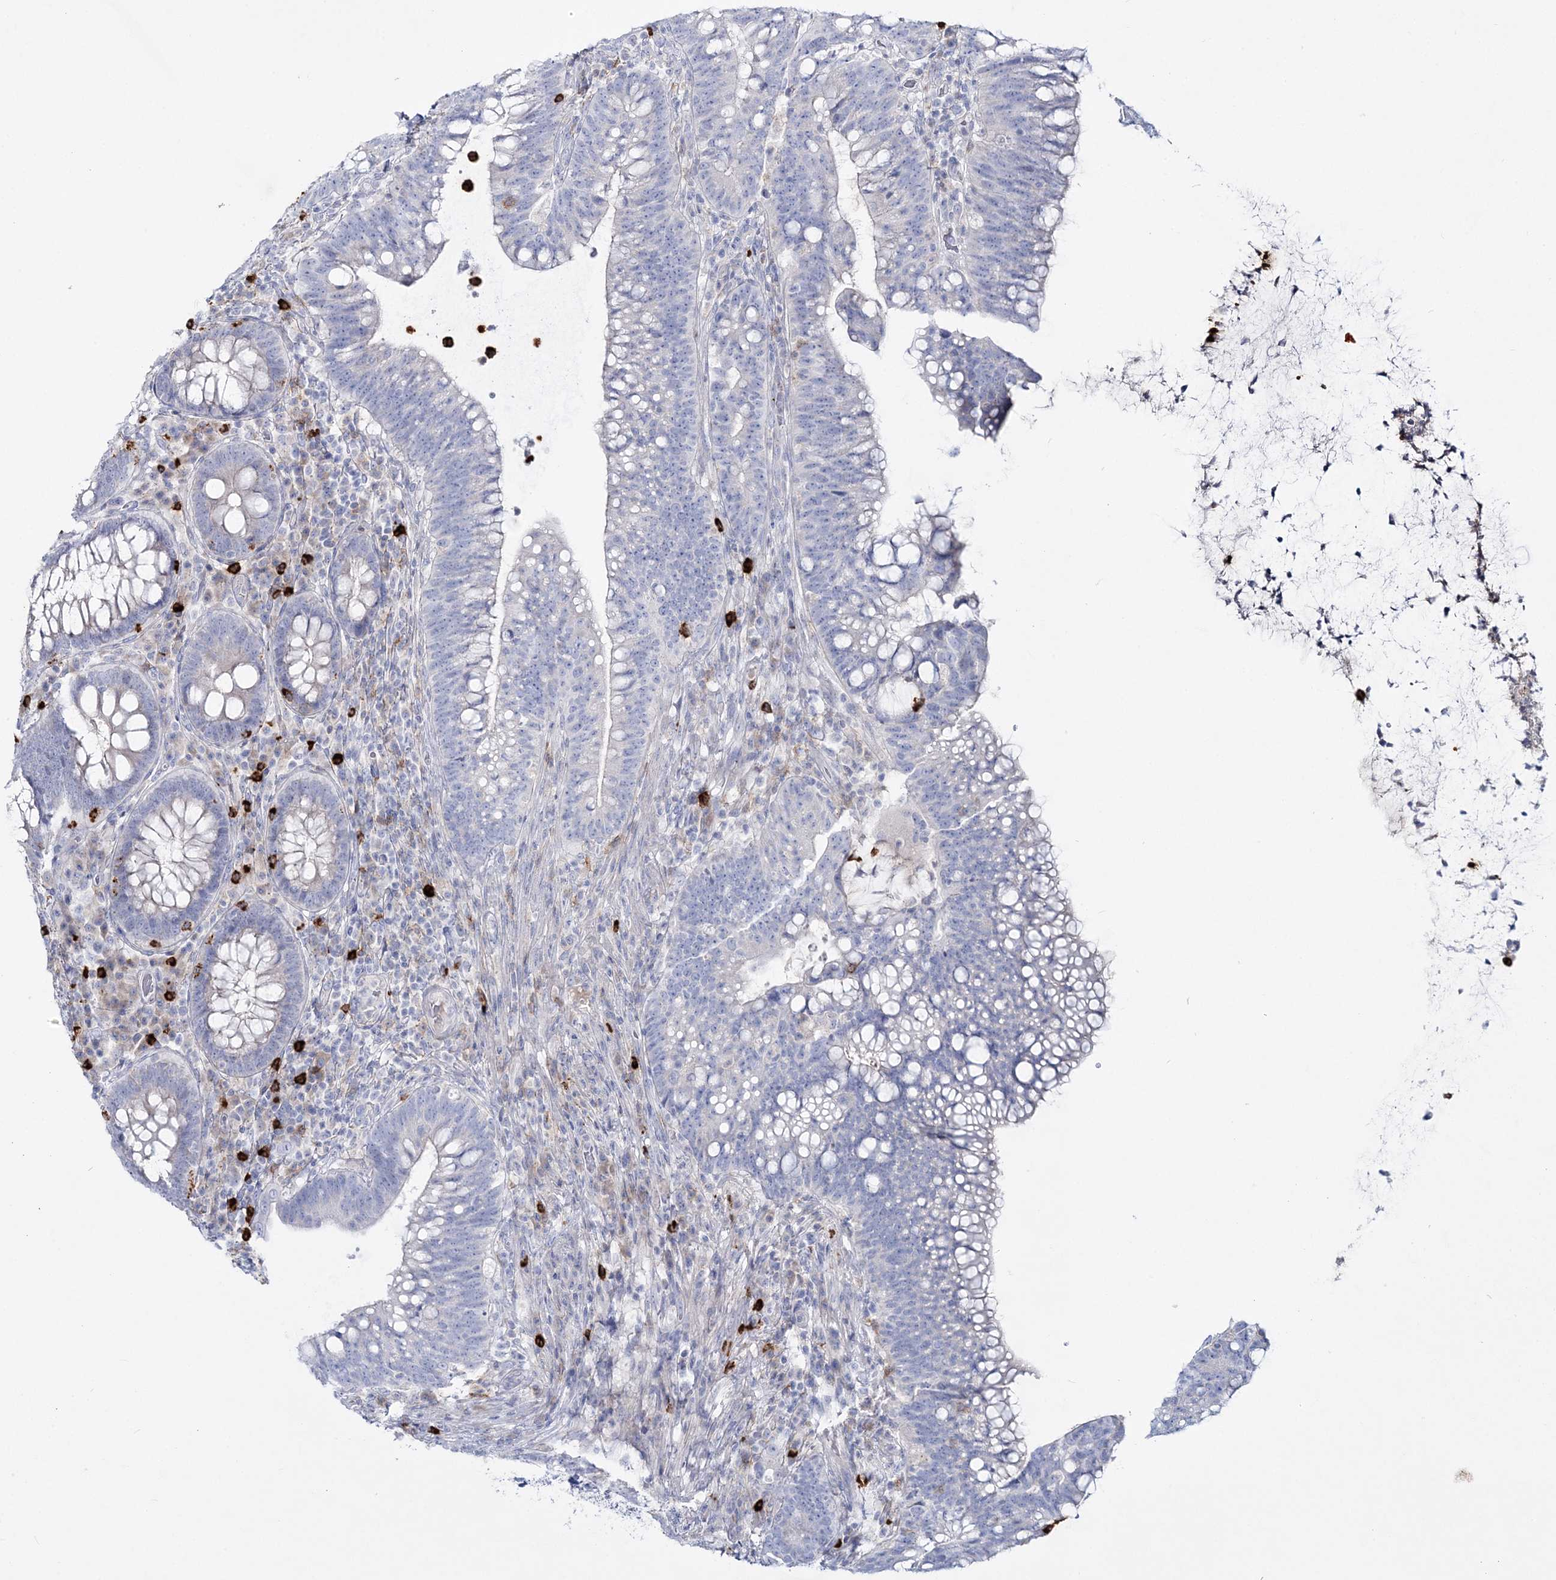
{"staining": {"intensity": "negative", "quantity": "none", "location": "none"}, "tissue": "colorectal cancer", "cell_type": "Tumor cells", "image_type": "cancer", "snomed": [{"axis": "morphology", "description": "Adenocarcinoma, NOS"}, {"axis": "topography", "description": "Colon"}], "caption": "Immunohistochemistry histopathology image of colorectal cancer stained for a protein (brown), which shows no positivity in tumor cells.", "gene": "WDSUB1", "patient": {"sex": "female", "age": 66}}